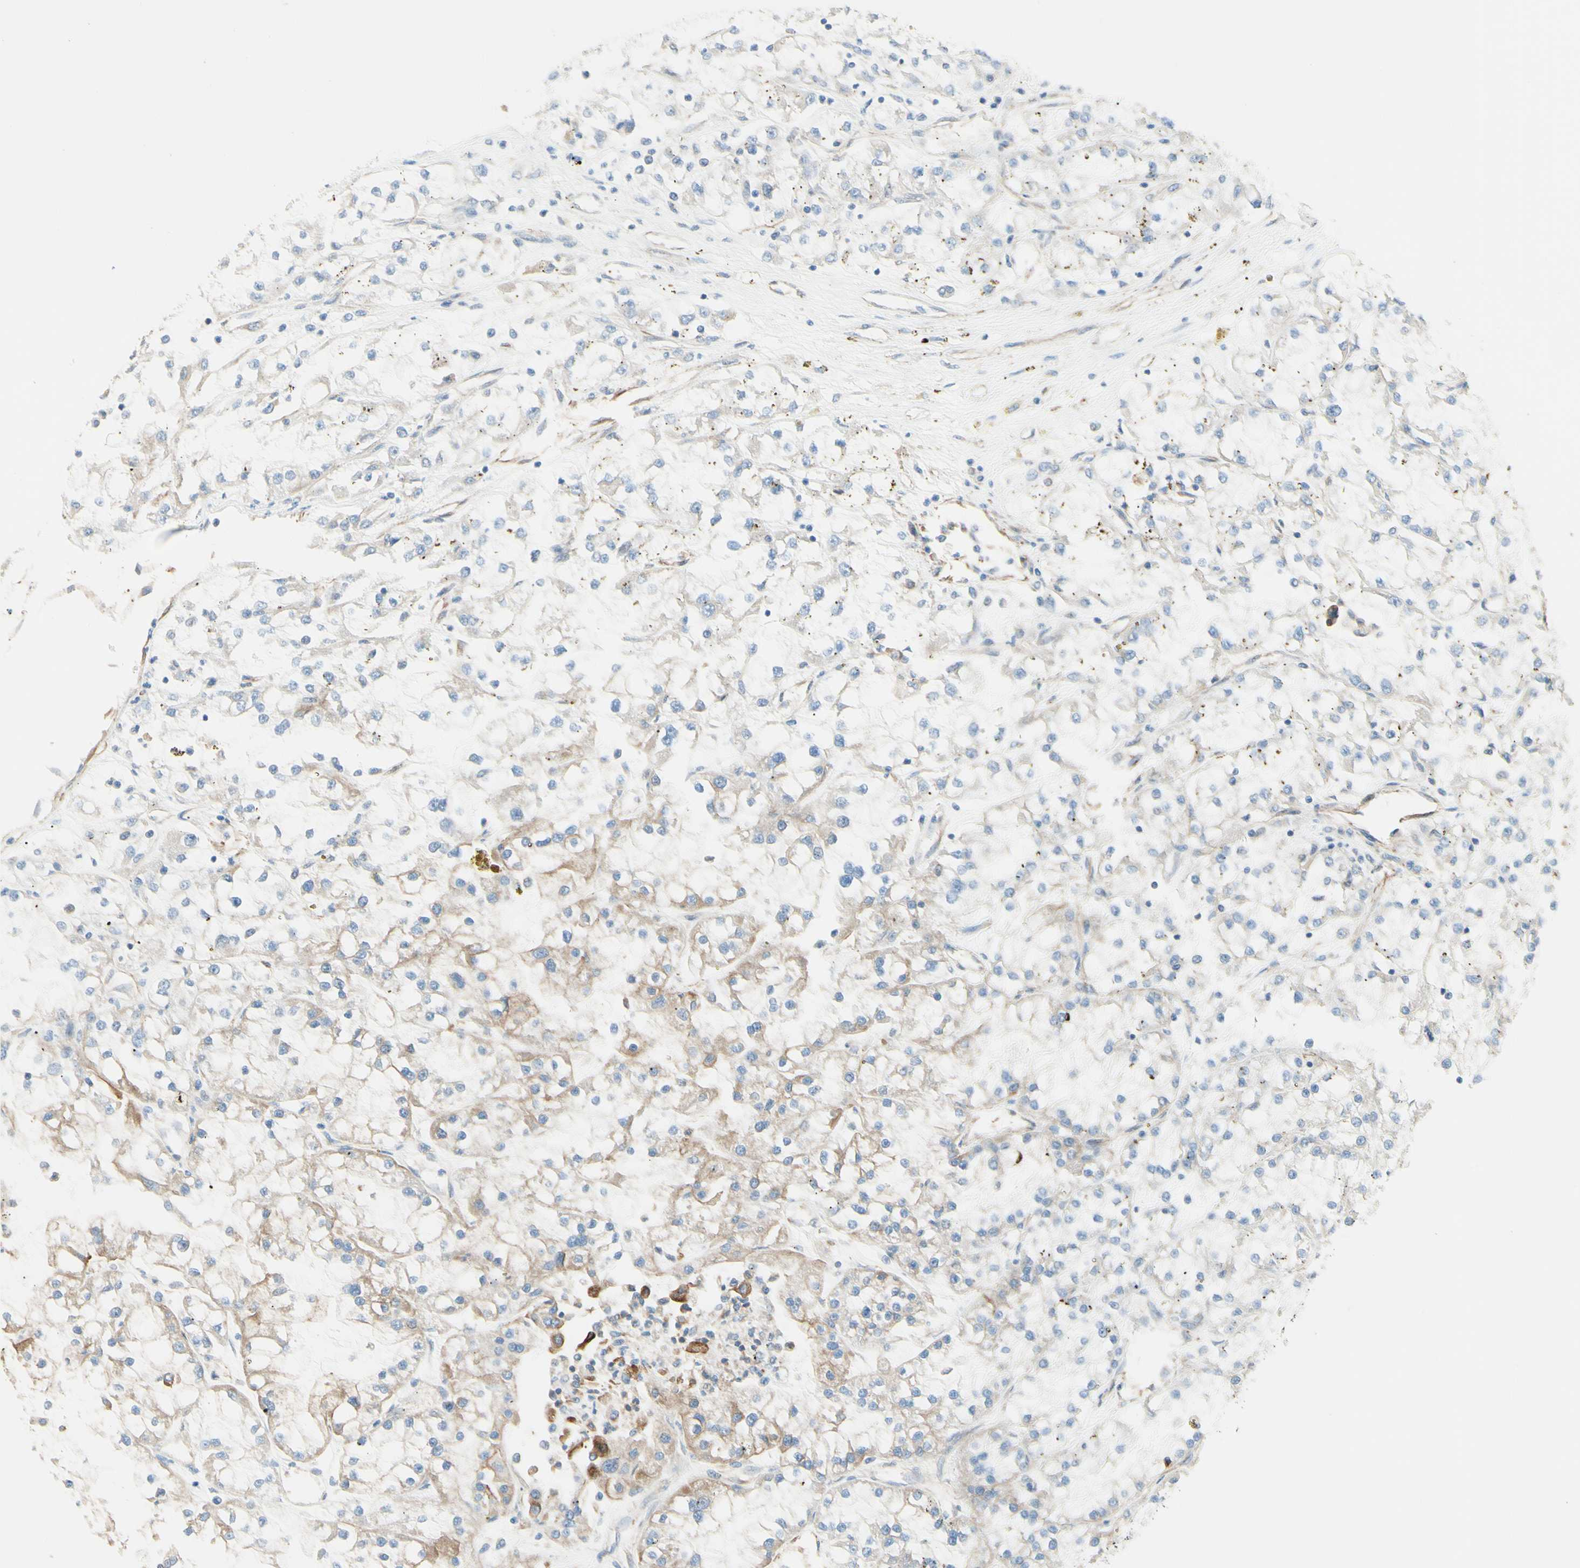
{"staining": {"intensity": "weak", "quantity": ">75%", "location": "cytoplasmic/membranous"}, "tissue": "renal cancer", "cell_type": "Tumor cells", "image_type": "cancer", "snomed": [{"axis": "morphology", "description": "Adenocarcinoma, NOS"}, {"axis": "topography", "description": "Kidney"}], "caption": "IHC (DAB (3,3'-diaminobenzidine)) staining of human renal cancer demonstrates weak cytoplasmic/membranous protein staining in approximately >75% of tumor cells. The staining was performed using DAB, with brown indicating positive protein expression. Nuclei are stained blue with hematoxylin.", "gene": "ENDOD1", "patient": {"sex": "female", "age": 52}}